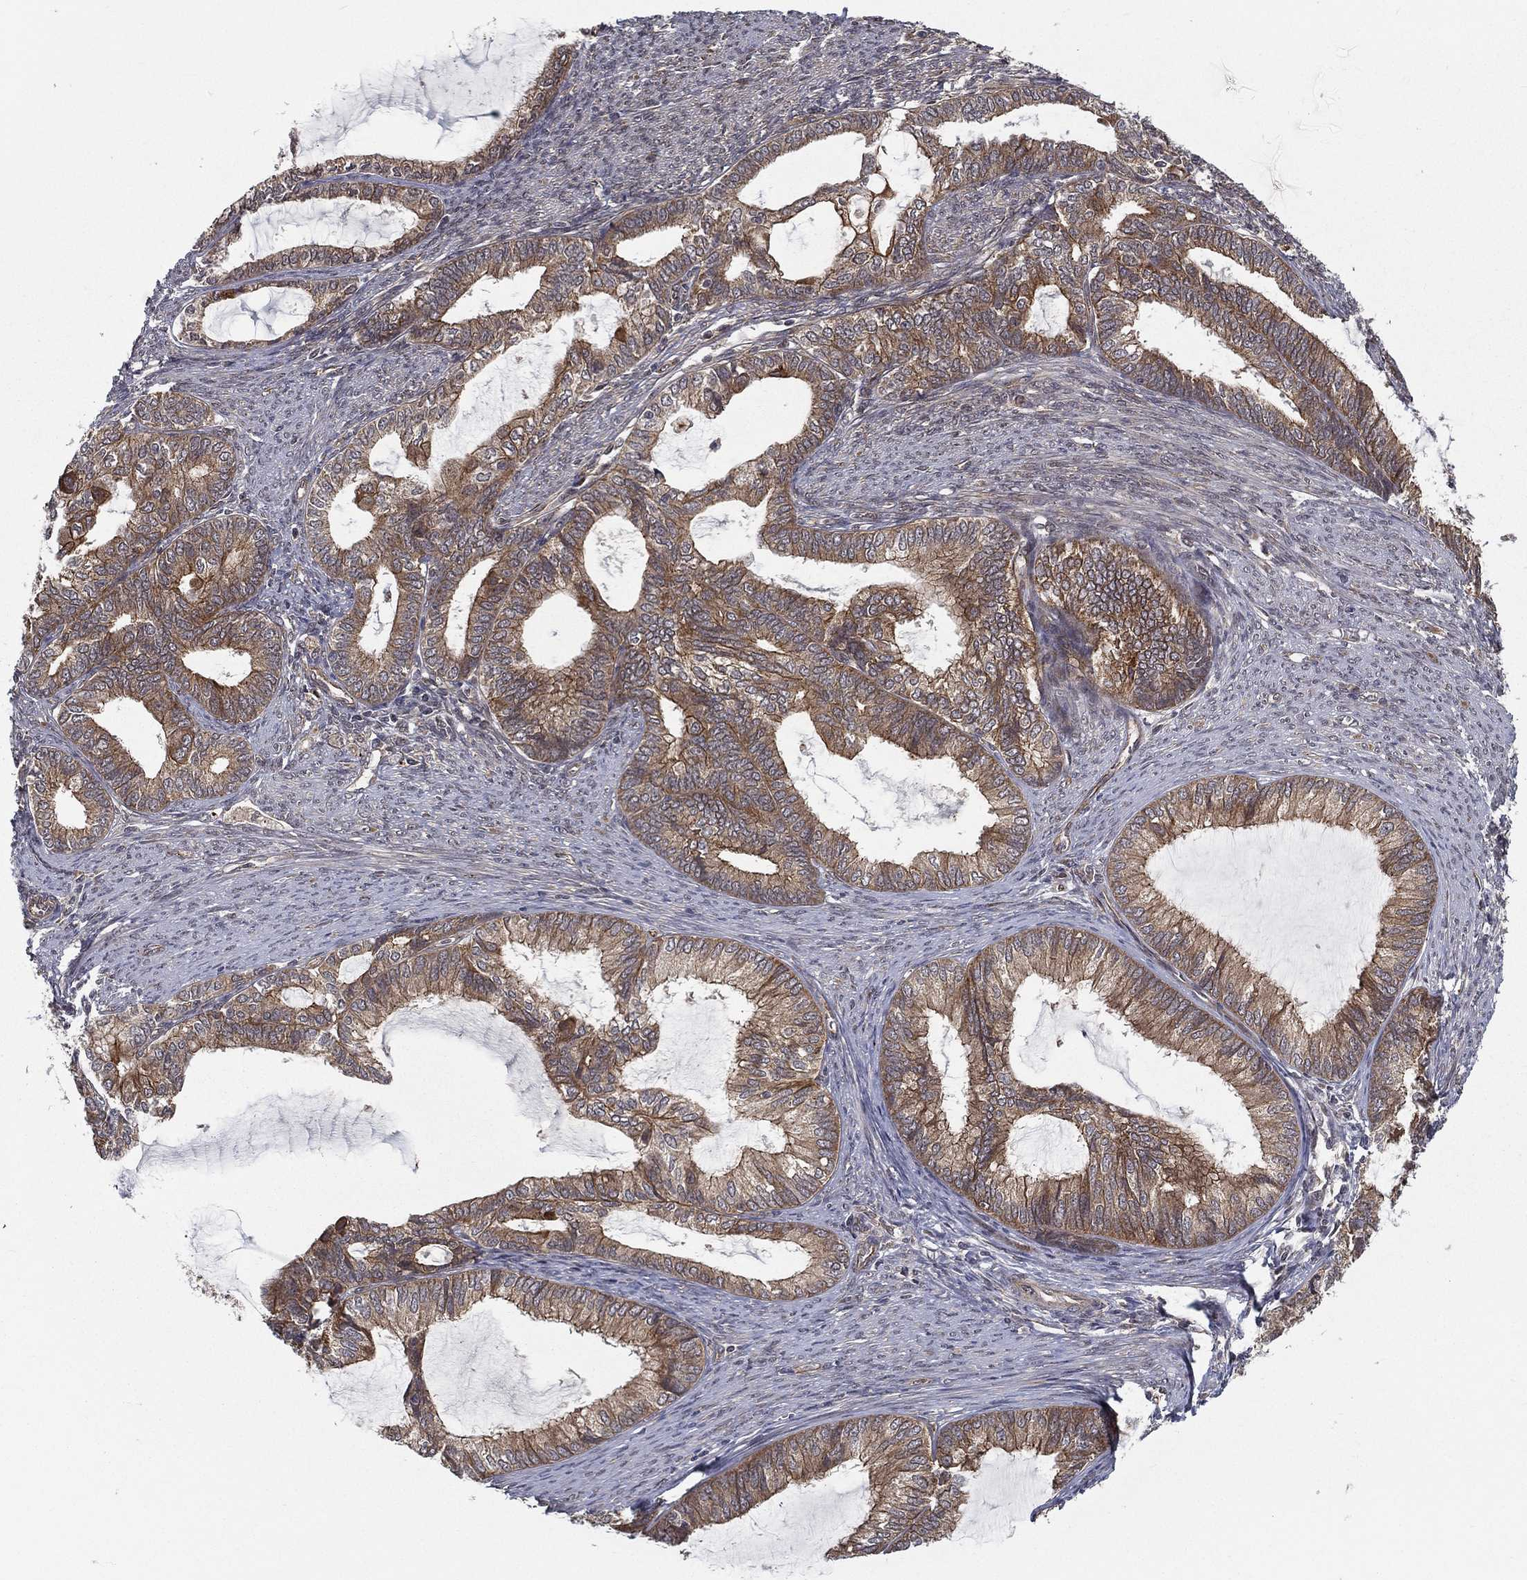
{"staining": {"intensity": "moderate", "quantity": ">75%", "location": "cytoplasmic/membranous"}, "tissue": "endometrial cancer", "cell_type": "Tumor cells", "image_type": "cancer", "snomed": [{"axis": "morphology", "description": "Adenocarcinoma, NOS"}, {"axis": "topography", "description": "Endometrium"}], "caption": "A micrograph of endometrial cancer stained for a protein displays moderate cytoplasmic/membranous brown staining in tumor cells.", "gene": "UACA", "patient": {"sex": "female", "age": 86}}